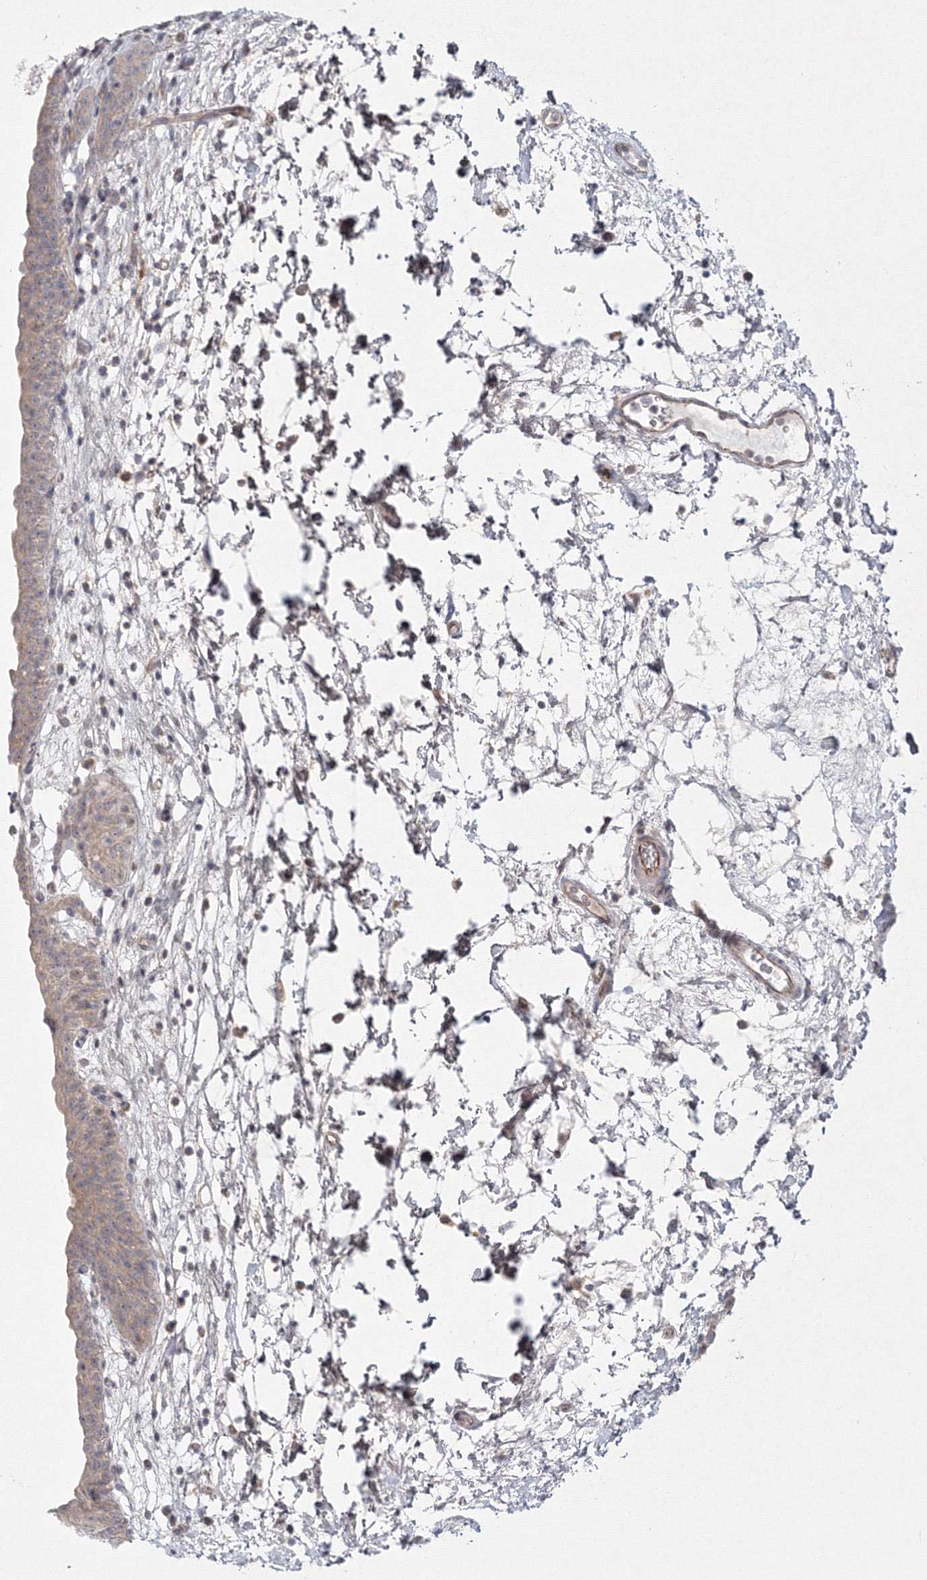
{"staining": {"intensity": "weak", "quantity": "<25%", "location": "cytoplasmic/membranous,nuclear"}, "tissue": "urinary bladder", "cell_type": "Urothelial cells", "image_type": "normal", "snomed": [{"axis": "morphology", "description": "Normal tissue, NOS"}, {"axis": "topography", "description": "Urinary bladder"}], "caption": "Urinary bladder stained for a protein using immunohistochemistry (IHC) reveals no positivity urothelial cells.", "gene": "WDR49", "patient": {"sex": "male", "age": 83}}